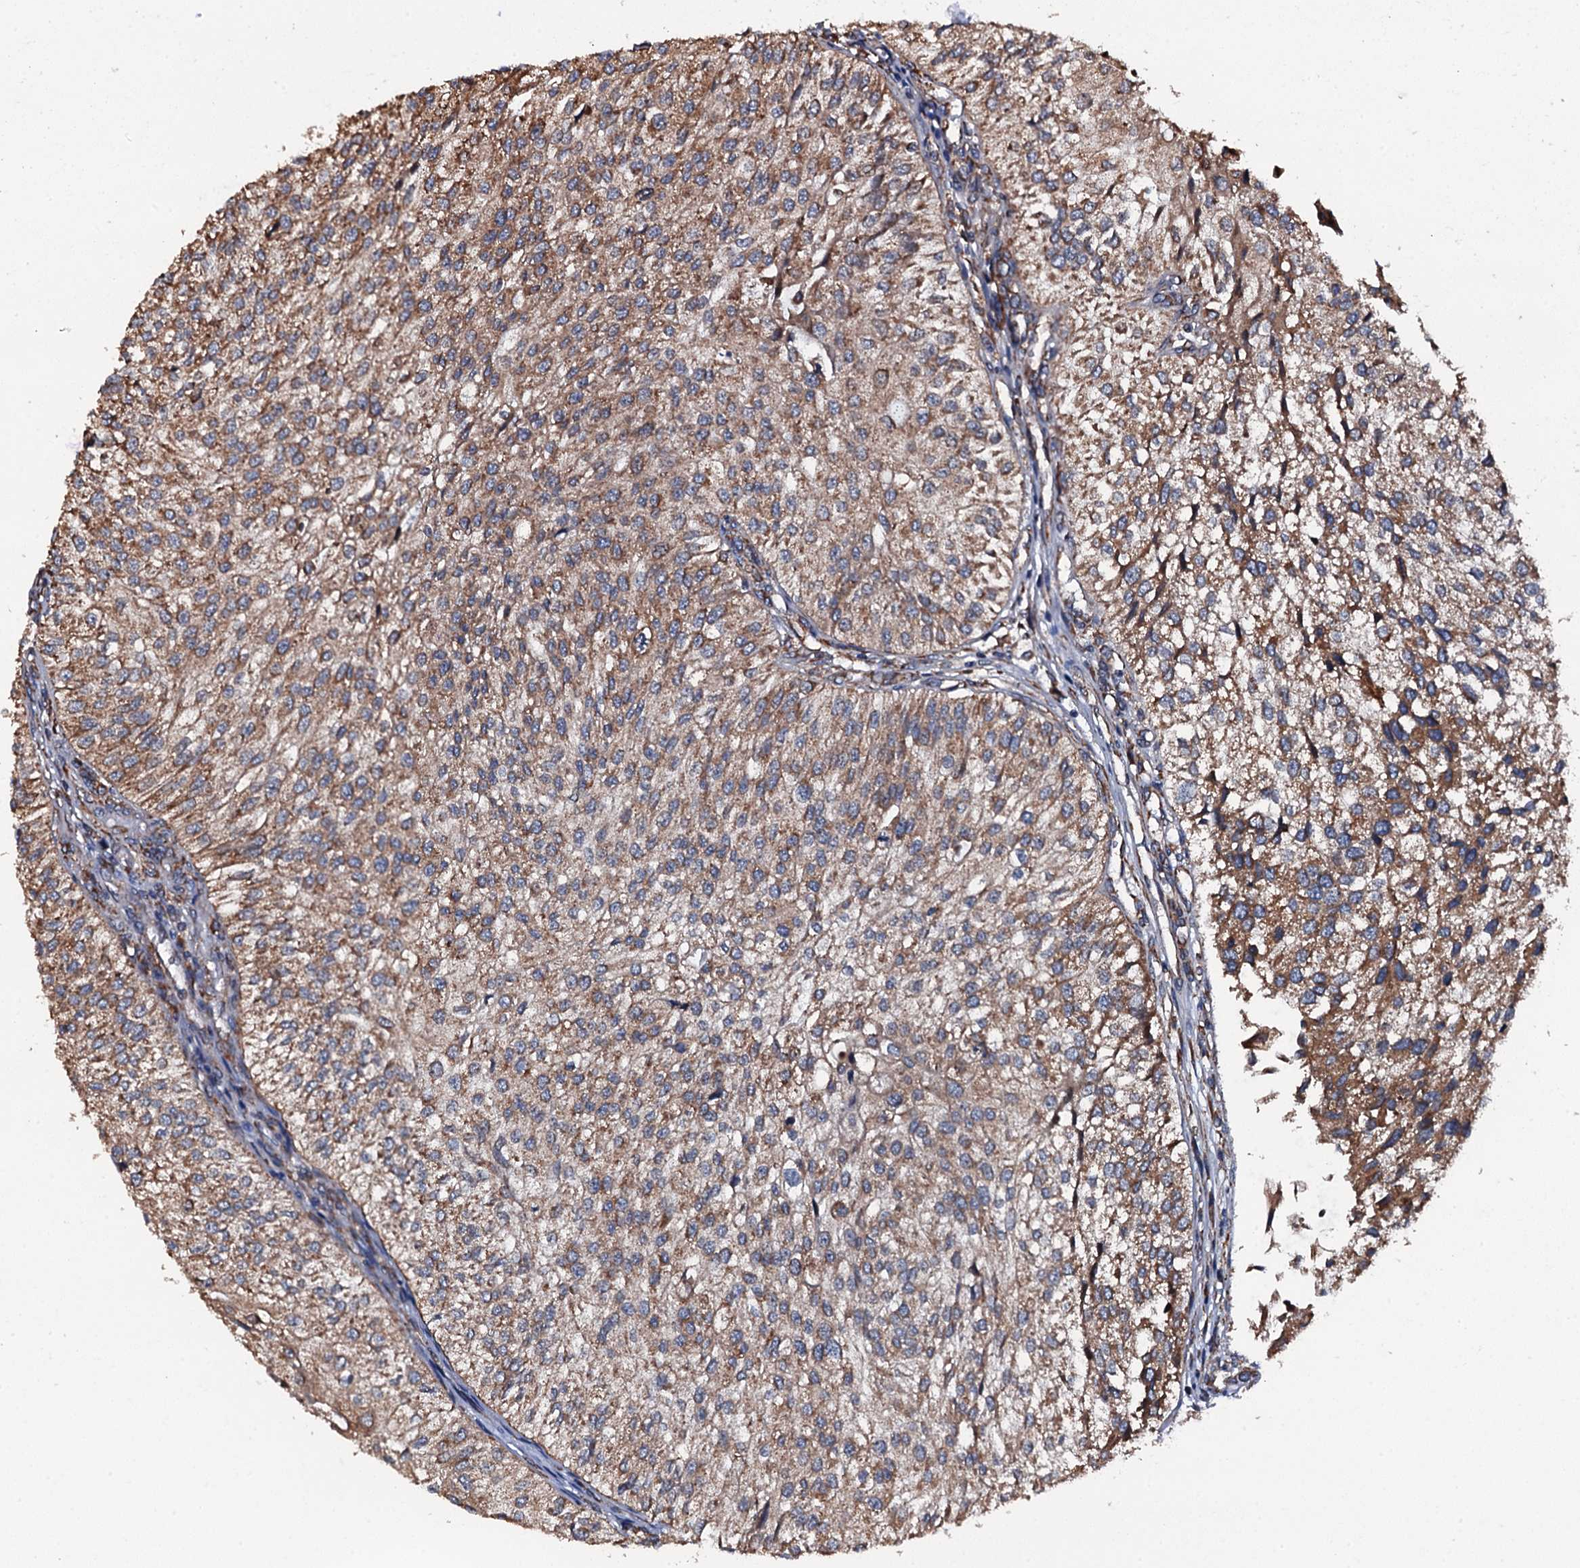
{"staining": {"intensity": "moderate", "quantity": ">75%", "location": "cytoplasmic/membranous"}, "tissue": "urothelial cancer", "cell_type": "Tumor cells", "image_type": "cancer", "snomed": [{"axis": "morphology", "description": "Urothelial carcinoma, Low grade"}, {"axis": "topography", "description": "Urinary bladder"}], "caption": "A brown stain shows moderate cytoplasmic/membranous positivity of a protein in human urothelial cancer tumor cells. (IHC, brightfield microscopy, high magnification).", "gene": "RAB12", "patient": {"sex": "female", "age": 89}}